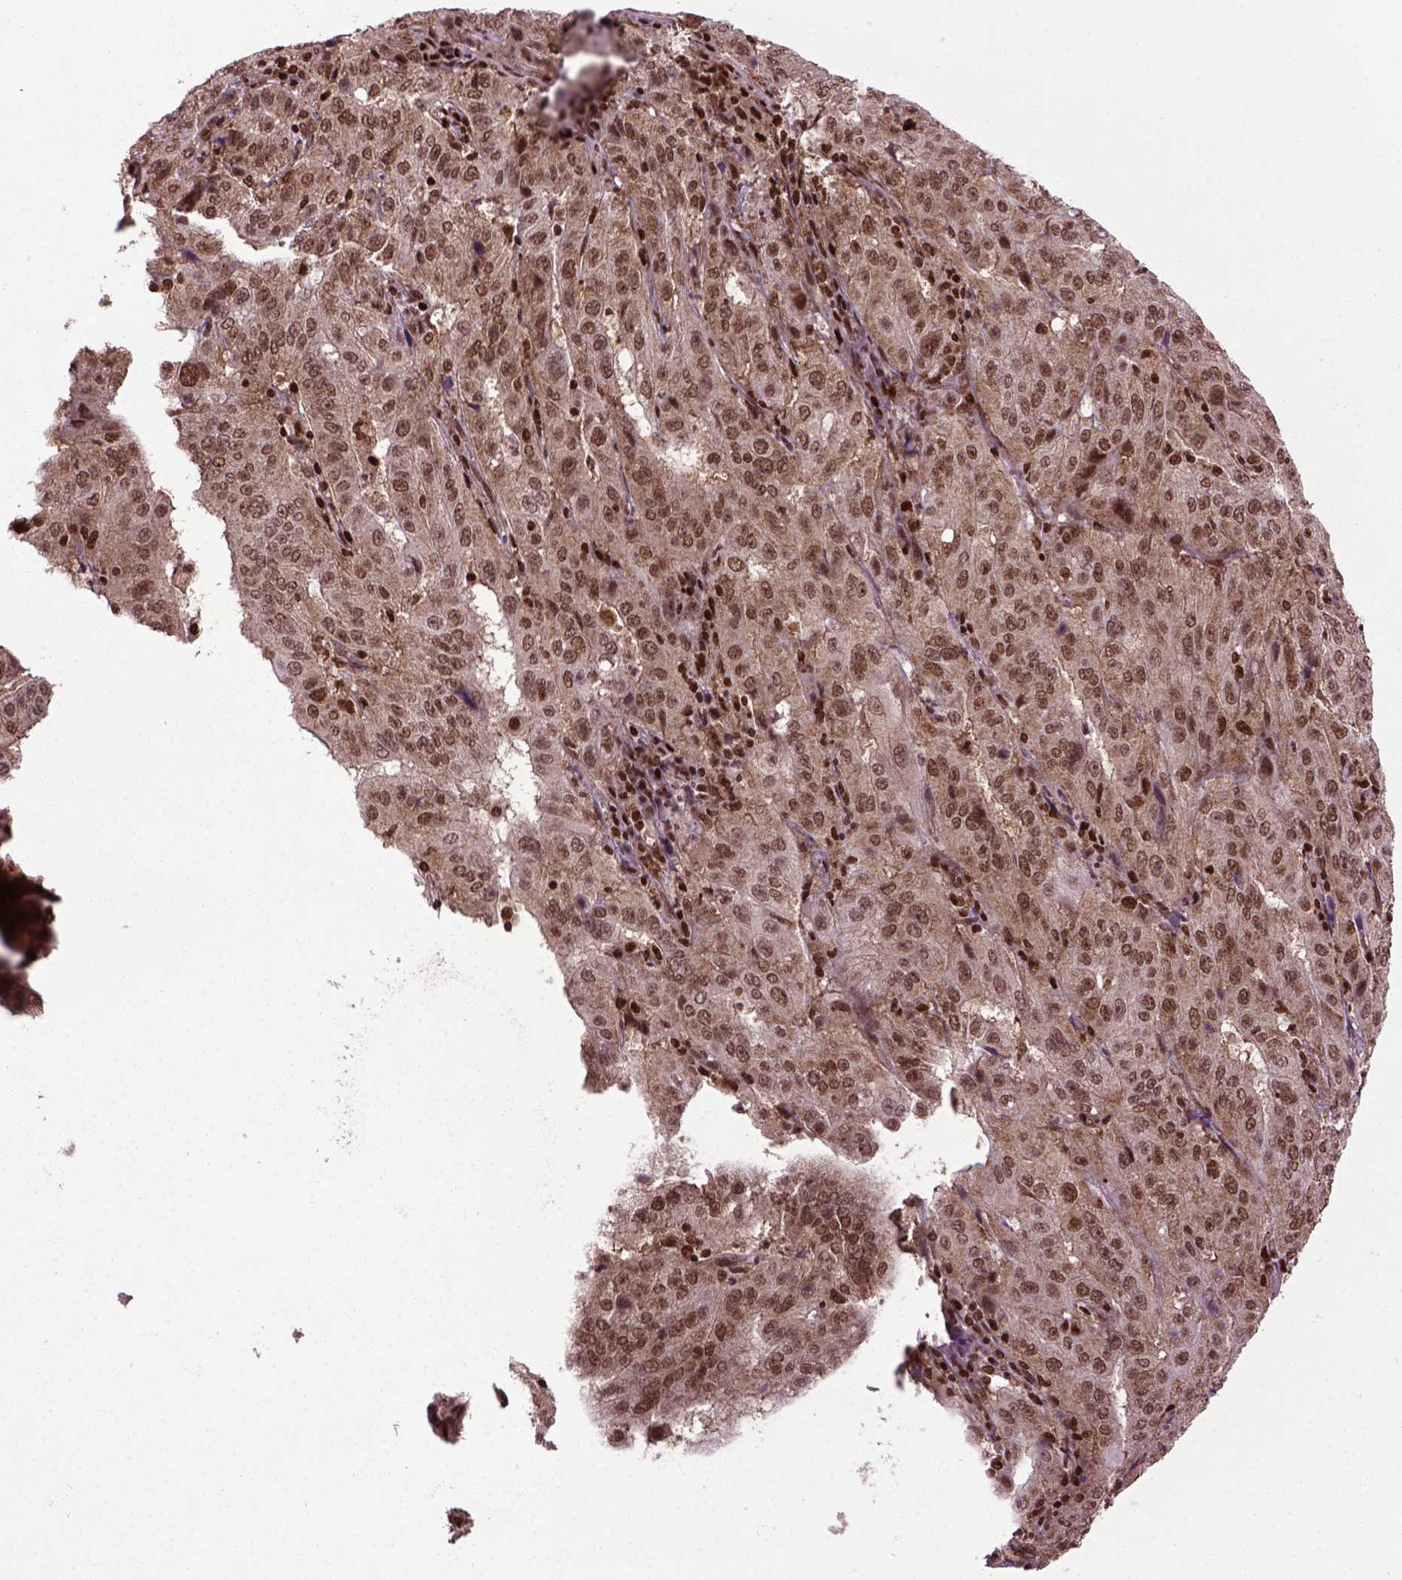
{"staining": {"intensity": "strong", "quantity": ">75%", "location": "cytoplasmic/membranous,nuclear"}, "tissue": "pancreatic cancer", "cell_type": "Tumor cells", "image_type": "cancer", "snomed": [{"axis": "morphology", "description": "Adenocarcinoma, NOS"}, {"axis": "topography", "description": "Pancreas"}], "caption": "The histopathology image shows staining of adenocarcinoma (pancreatic), revealing strong cytoplasmic/membranous and nuclear protein staining (brown color) within tumor cells. Using DAB (3,3'-diaminobenzidine) (brown) and hematoxylin (blue) stains, captured at high magnification using brightfield microscopy.", "gene": "CELF1", "patient": {"sex": "male", "age": 63}}